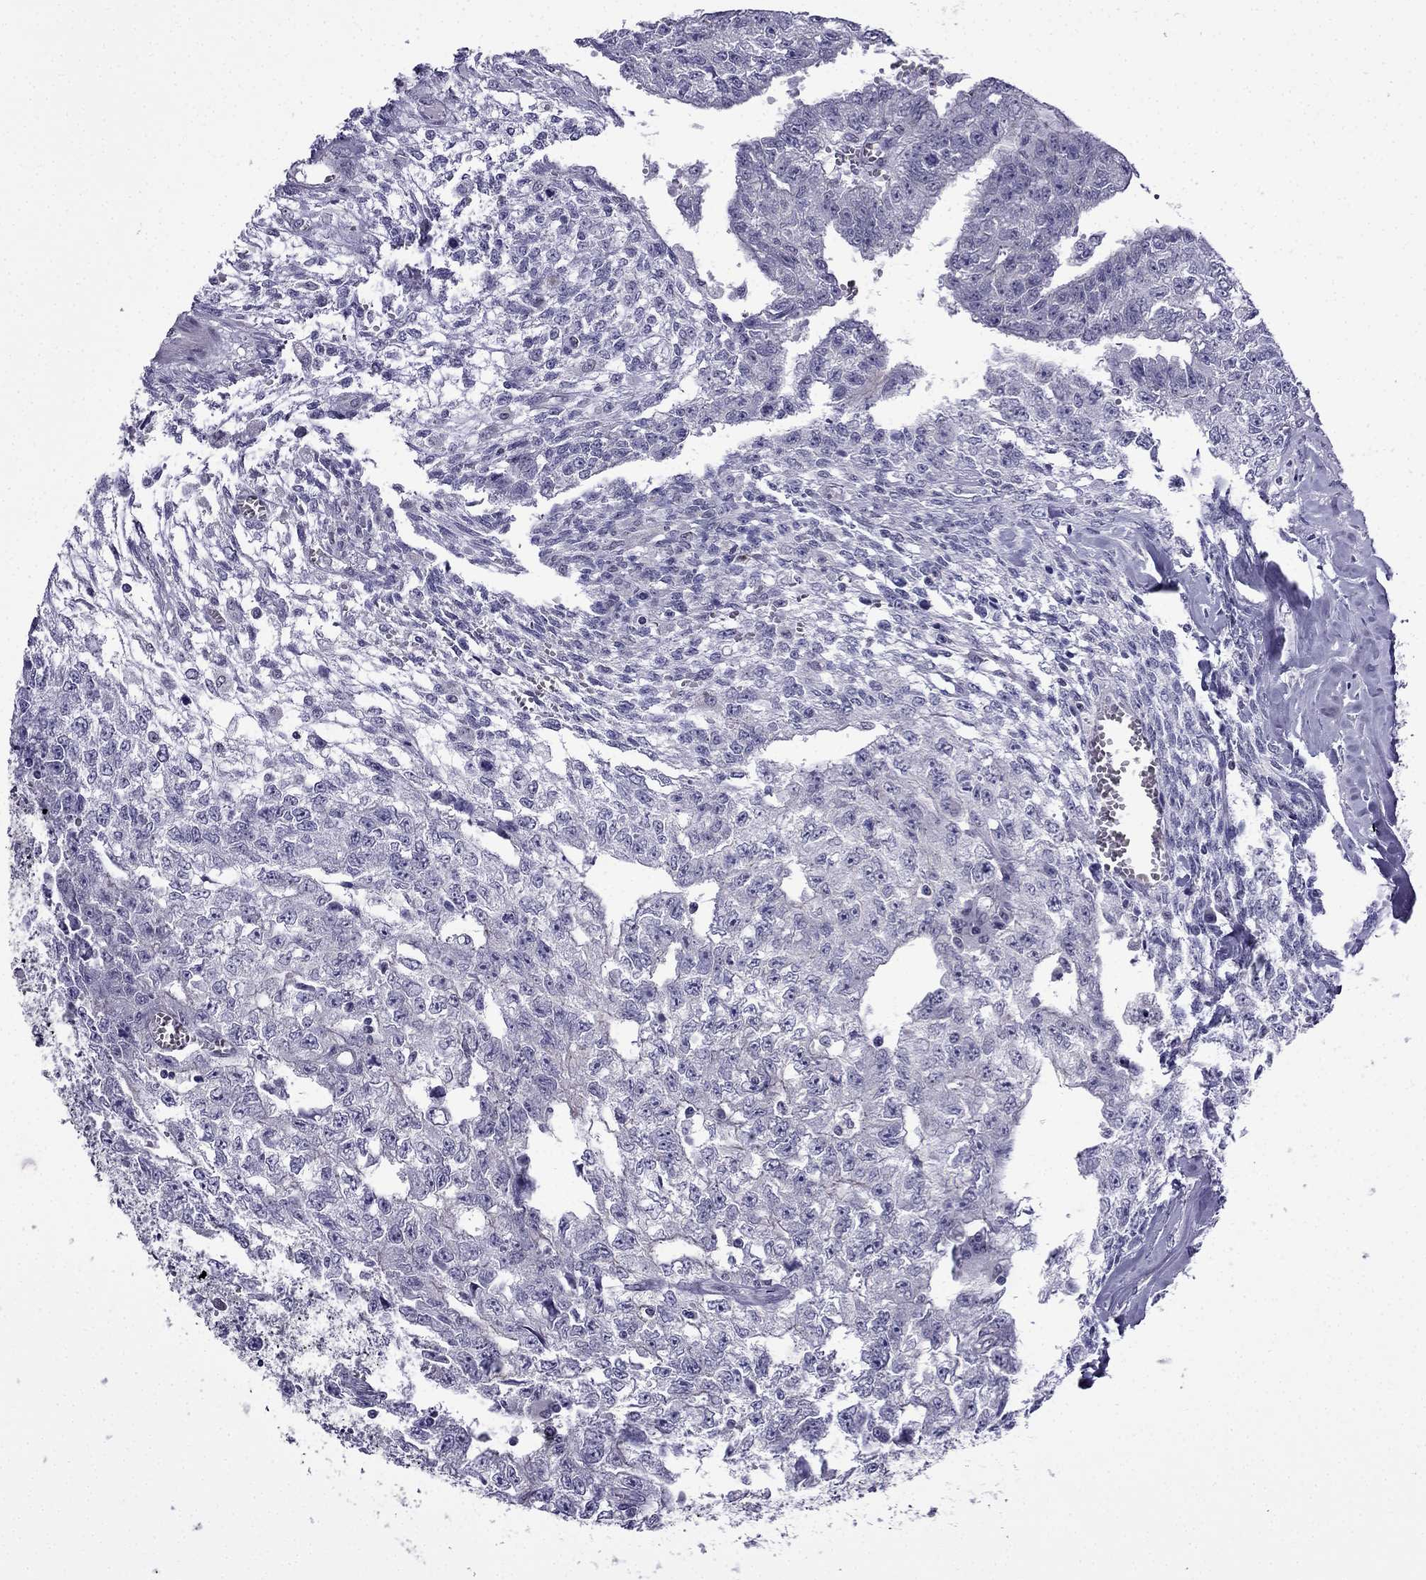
{"staining": {"intensity": "negative", "quantity": "none", "location": "none"}, "tissue": "testis cancer", "cell_type": "Tumor cells", "image_type": "cancer", "snomed": [{"axis": "morphology", "description": "Carcinoma, Embryonal, NOS"}, {"axis": "morphology", "description": "Teratoma, malignant, NOS"}, {"axis": "topography", "description": "Testis"}], "caption": "Tumor cells show no significant expression in embryonal carcinoma (testis). (DAB (3,3'-diaminobenzidine) immunohistochemistry (IHC) with hematoxylin counter stain).", "gene": "POM121L12", "patient": {"sex": "male", "age": 24}}